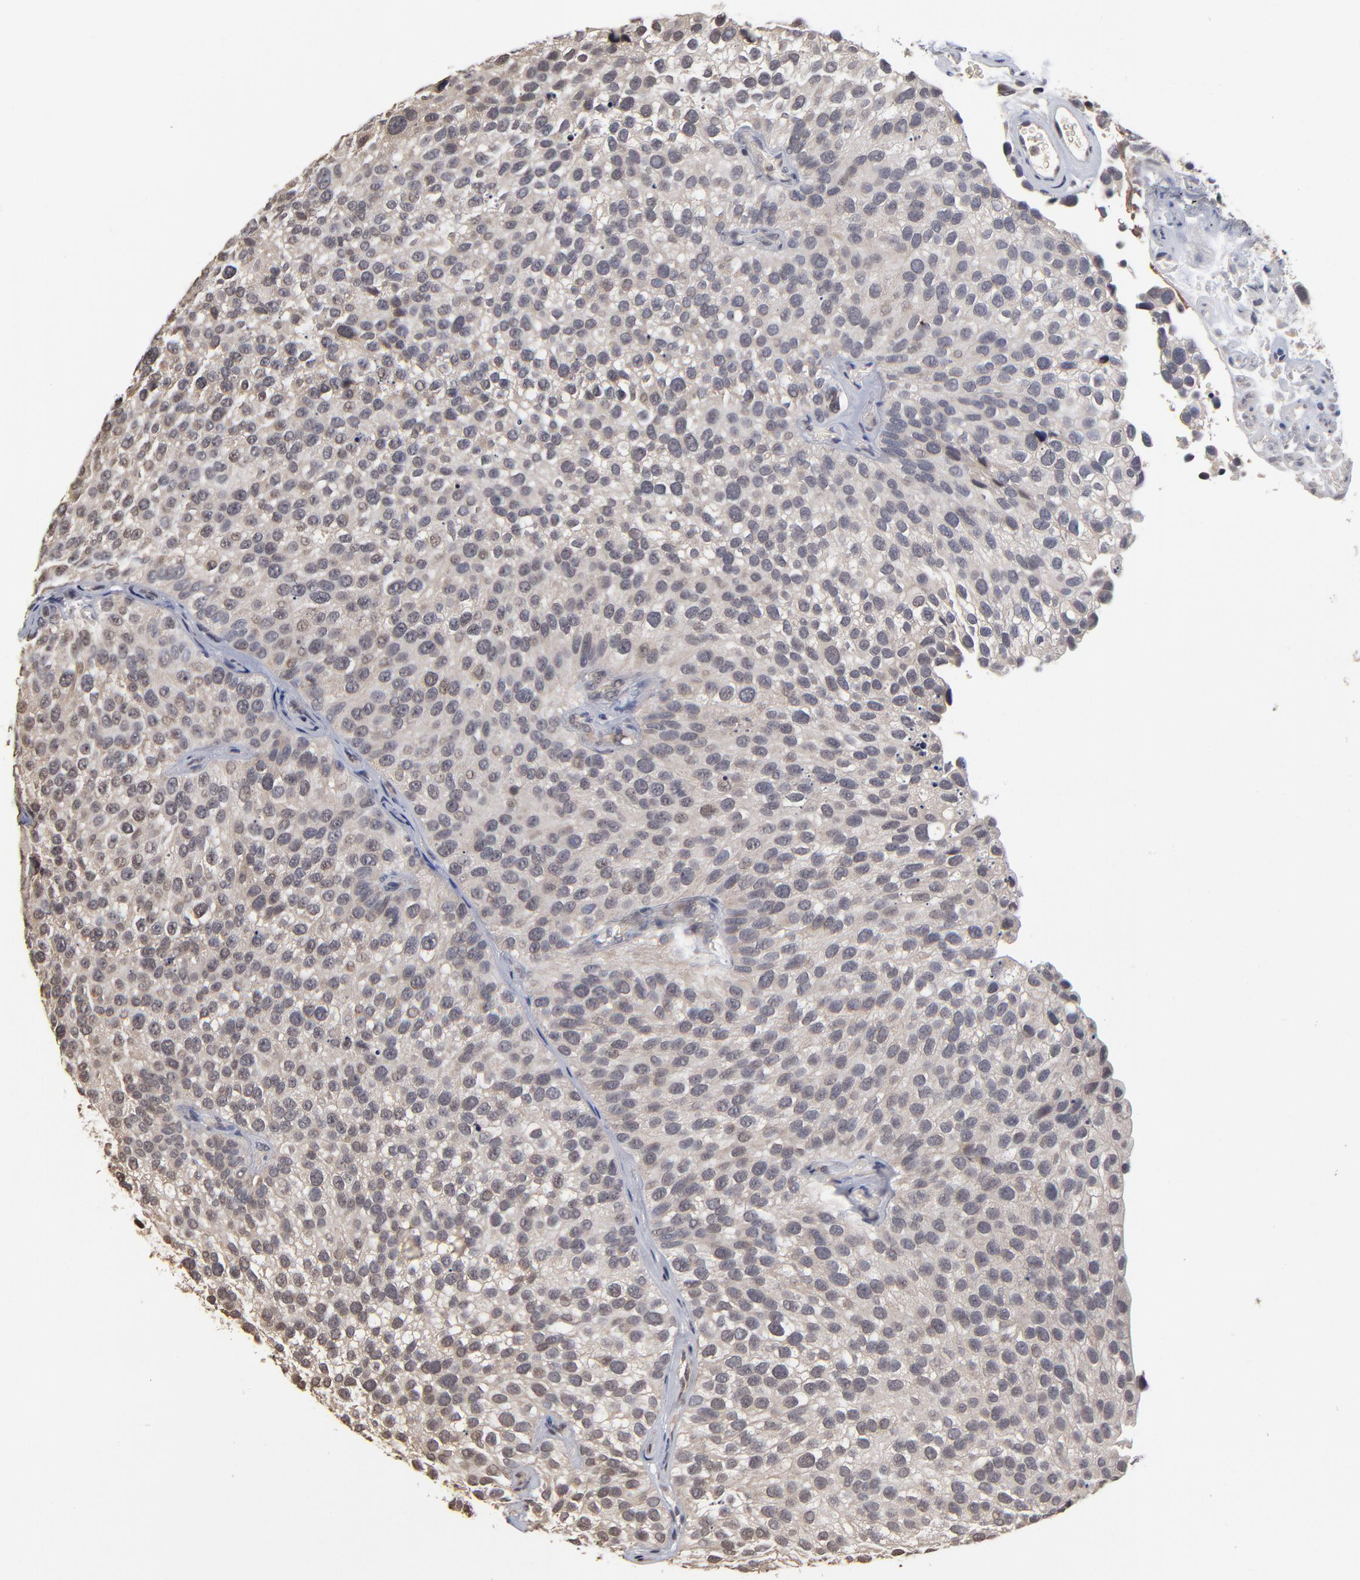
{"staining": {"intensity": "weak", "quantity": "<25%", "location": "cytoplasmic/membranous"}, "tissue": "urothelial cancer", "cell_type": "Tumor cells", "image_type": "cancer", "snomed": [{"axis": "morphology", "description": "Urothelial carcinoma, High grade"}, {"axis": "topography", "description": "Urinary bladder"}], "caption": "Protein analysis of urothelial cancer reveals no significant staining in tumor cells.", "gene": "ASB8", "patient": {"sex": "male", "age": 72}}